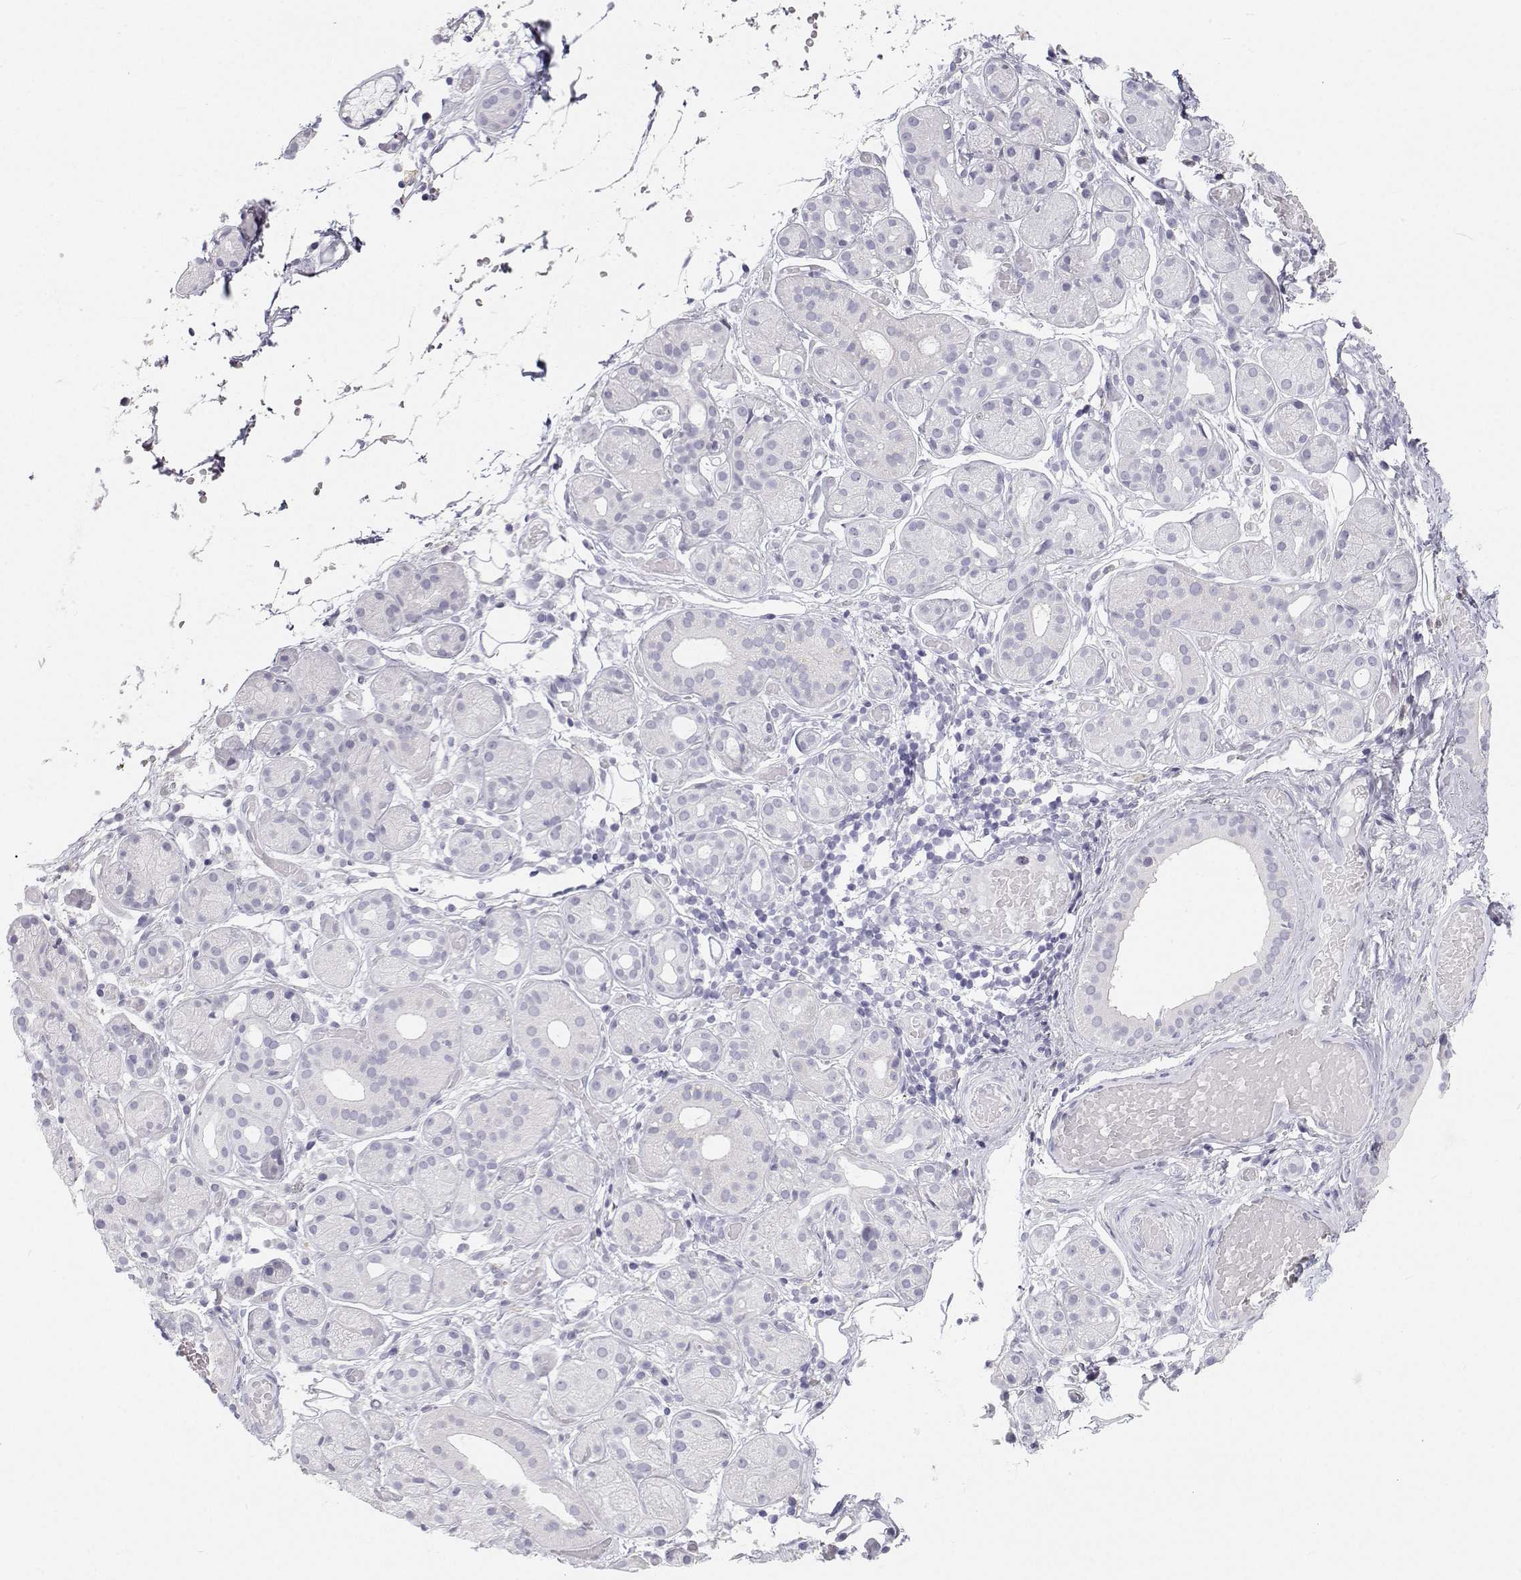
{"staining": {"intensity": "negative", "quantity": "none", "location": "none"}, "tissue": "salivary gland", "cell_type": "Glandular cells", "image_type": "normal", "snomed": [{"axis": "morphology", "description": "Normal tissue, NOS"}, {"axis": "topography", "description": "Salivary gland"}, {"axis": "topography", "description": "Peripheral nerve tissue"}], "caption": "Image shows no protein positivity in glandular cells of unremarkable salivary gland. (Brightfield microscopy of DAB IHC at high magnification).", "gene": "TTN", "patient": {"sex": "male", "age": 71}}